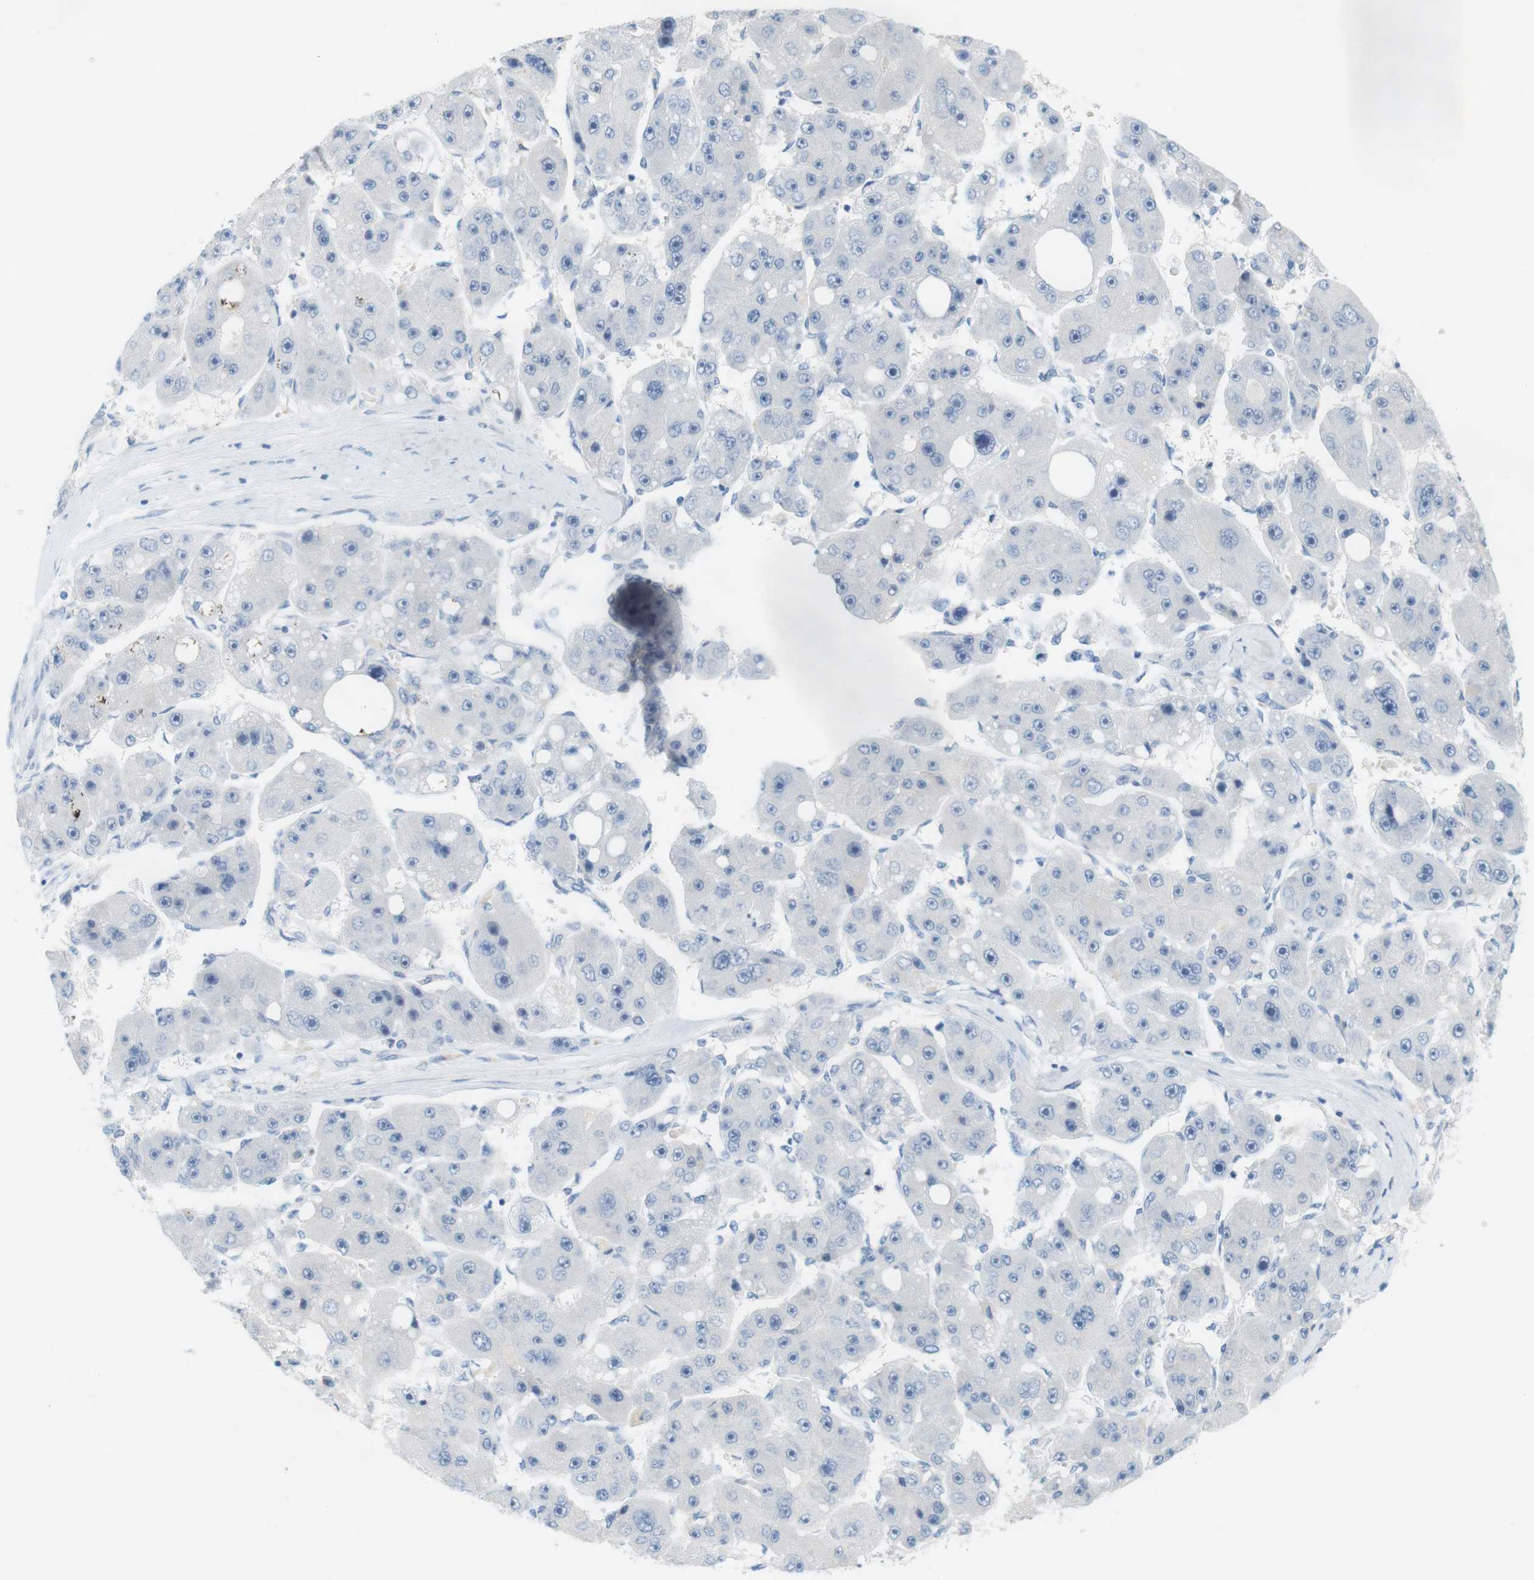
{"staining": {"intensity": "negative", "quantity": "none", "location": "none"}, "tissue": "liver cancer", "cell_type": "Tumor cells", "image_type": "cancer", "snomed": [{"axis": "morphology", "description": "Carcinoma, Hepatocellular, NOS"}, {"axis": "topography", "description": "Liver"}], "caption": "Liver cancer was stained to show a protein in brown. There is no significant positivity in tumor cells.", "gene": "LRRK2", "patient": {"sex": "female", "age": 61}}